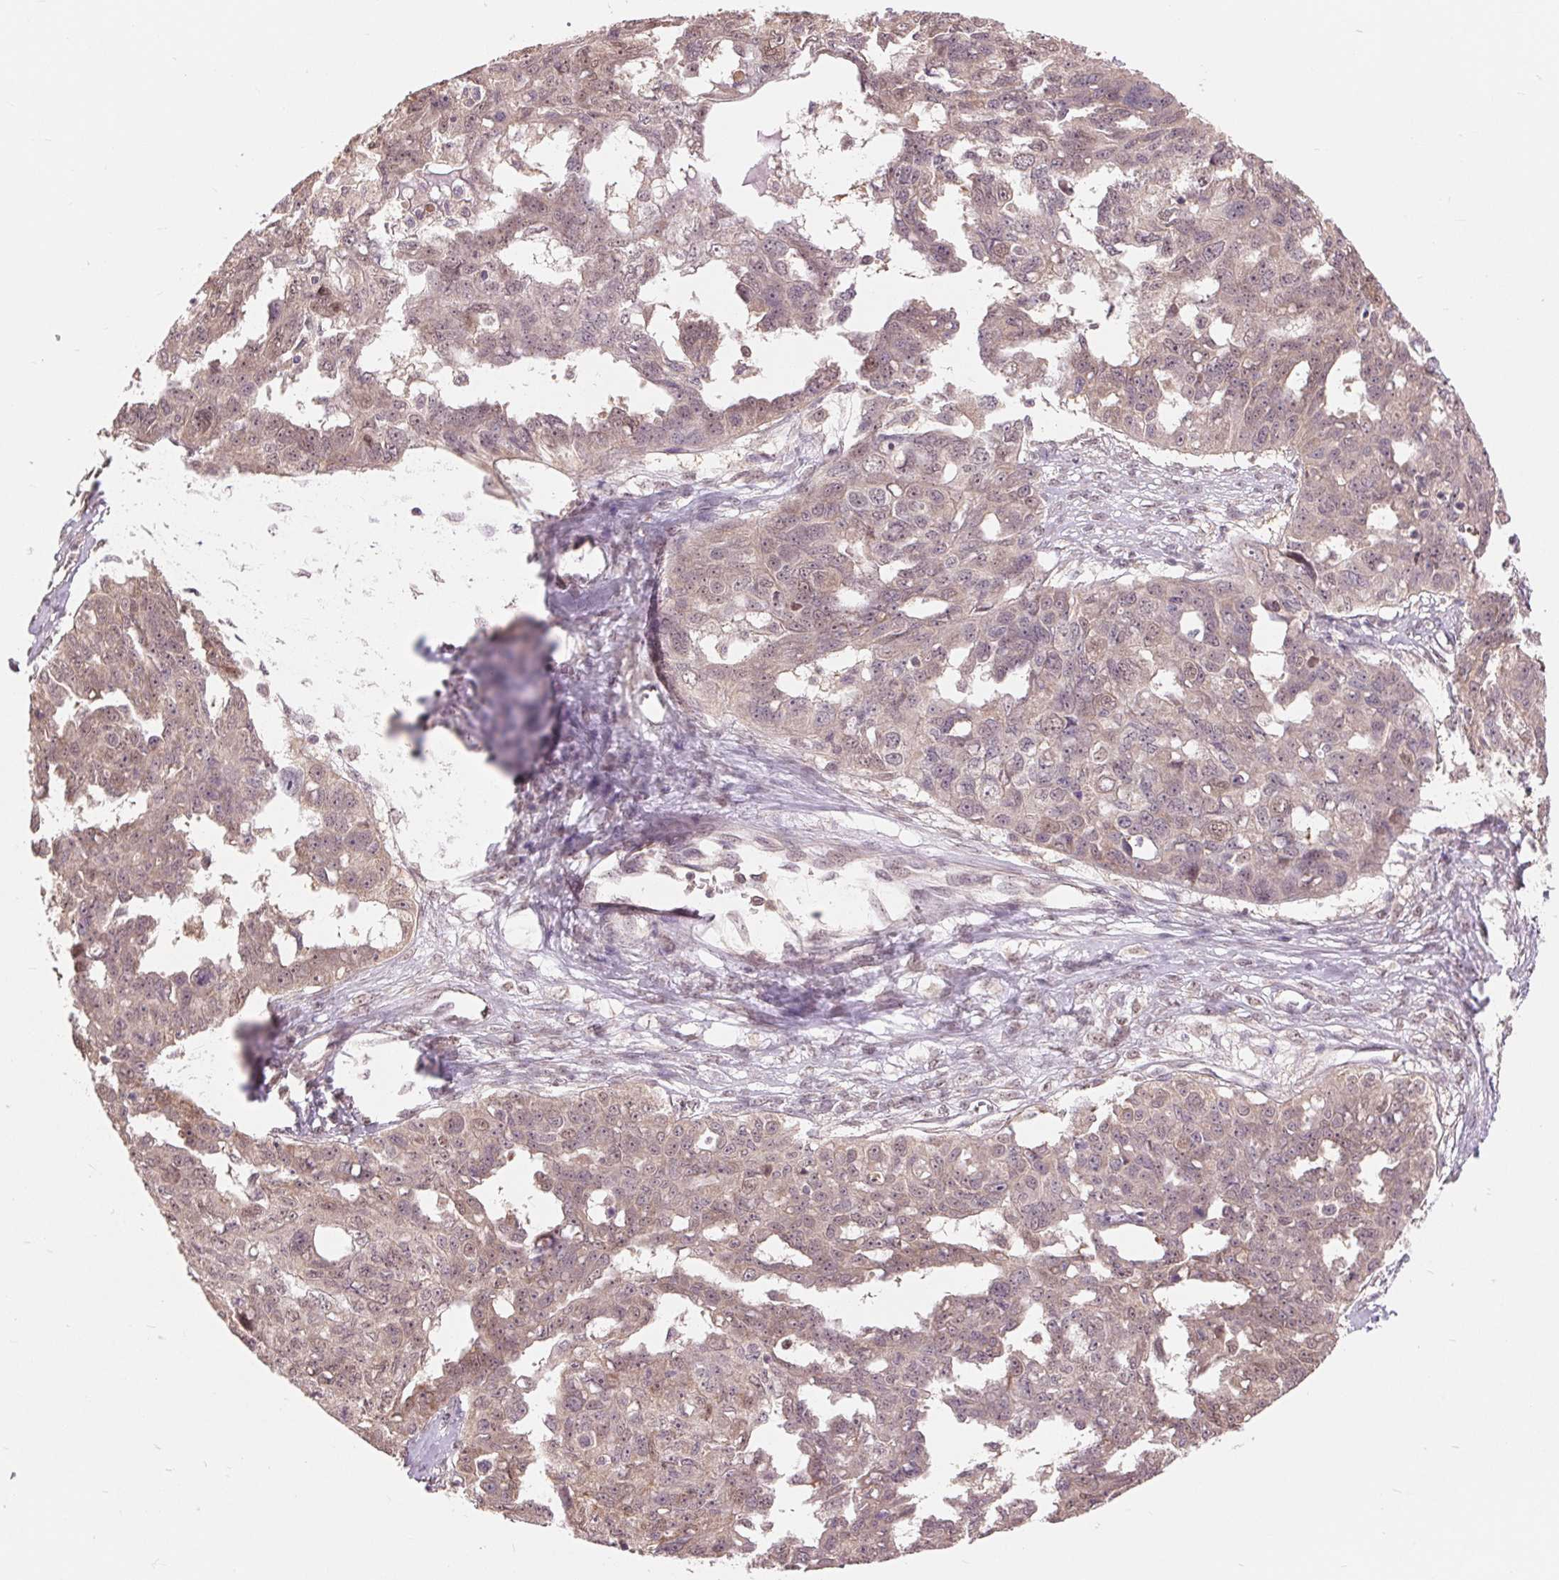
{"staining": {"intensity": "weak", "quantity": ">75%", "location": "cytoplasmic/membranous,nuclear"}, "tissue": "ovarian cancer", "cell_type": "Tumor cells", "image_type": "cancer", "snomed": [{"axis": "morphology", "description": "Carcinoma, endometroid"}, {"axis": "topography", "description": "Ovary"}], "caption": "Weak cytoplasmic/membranous and nuclear positivity is identified in approximately >75% of tumor cells in endometroid carcinoma (ovarian).", "gene": "TMEM273", "patient": {"sex": "female", "age": 70}}